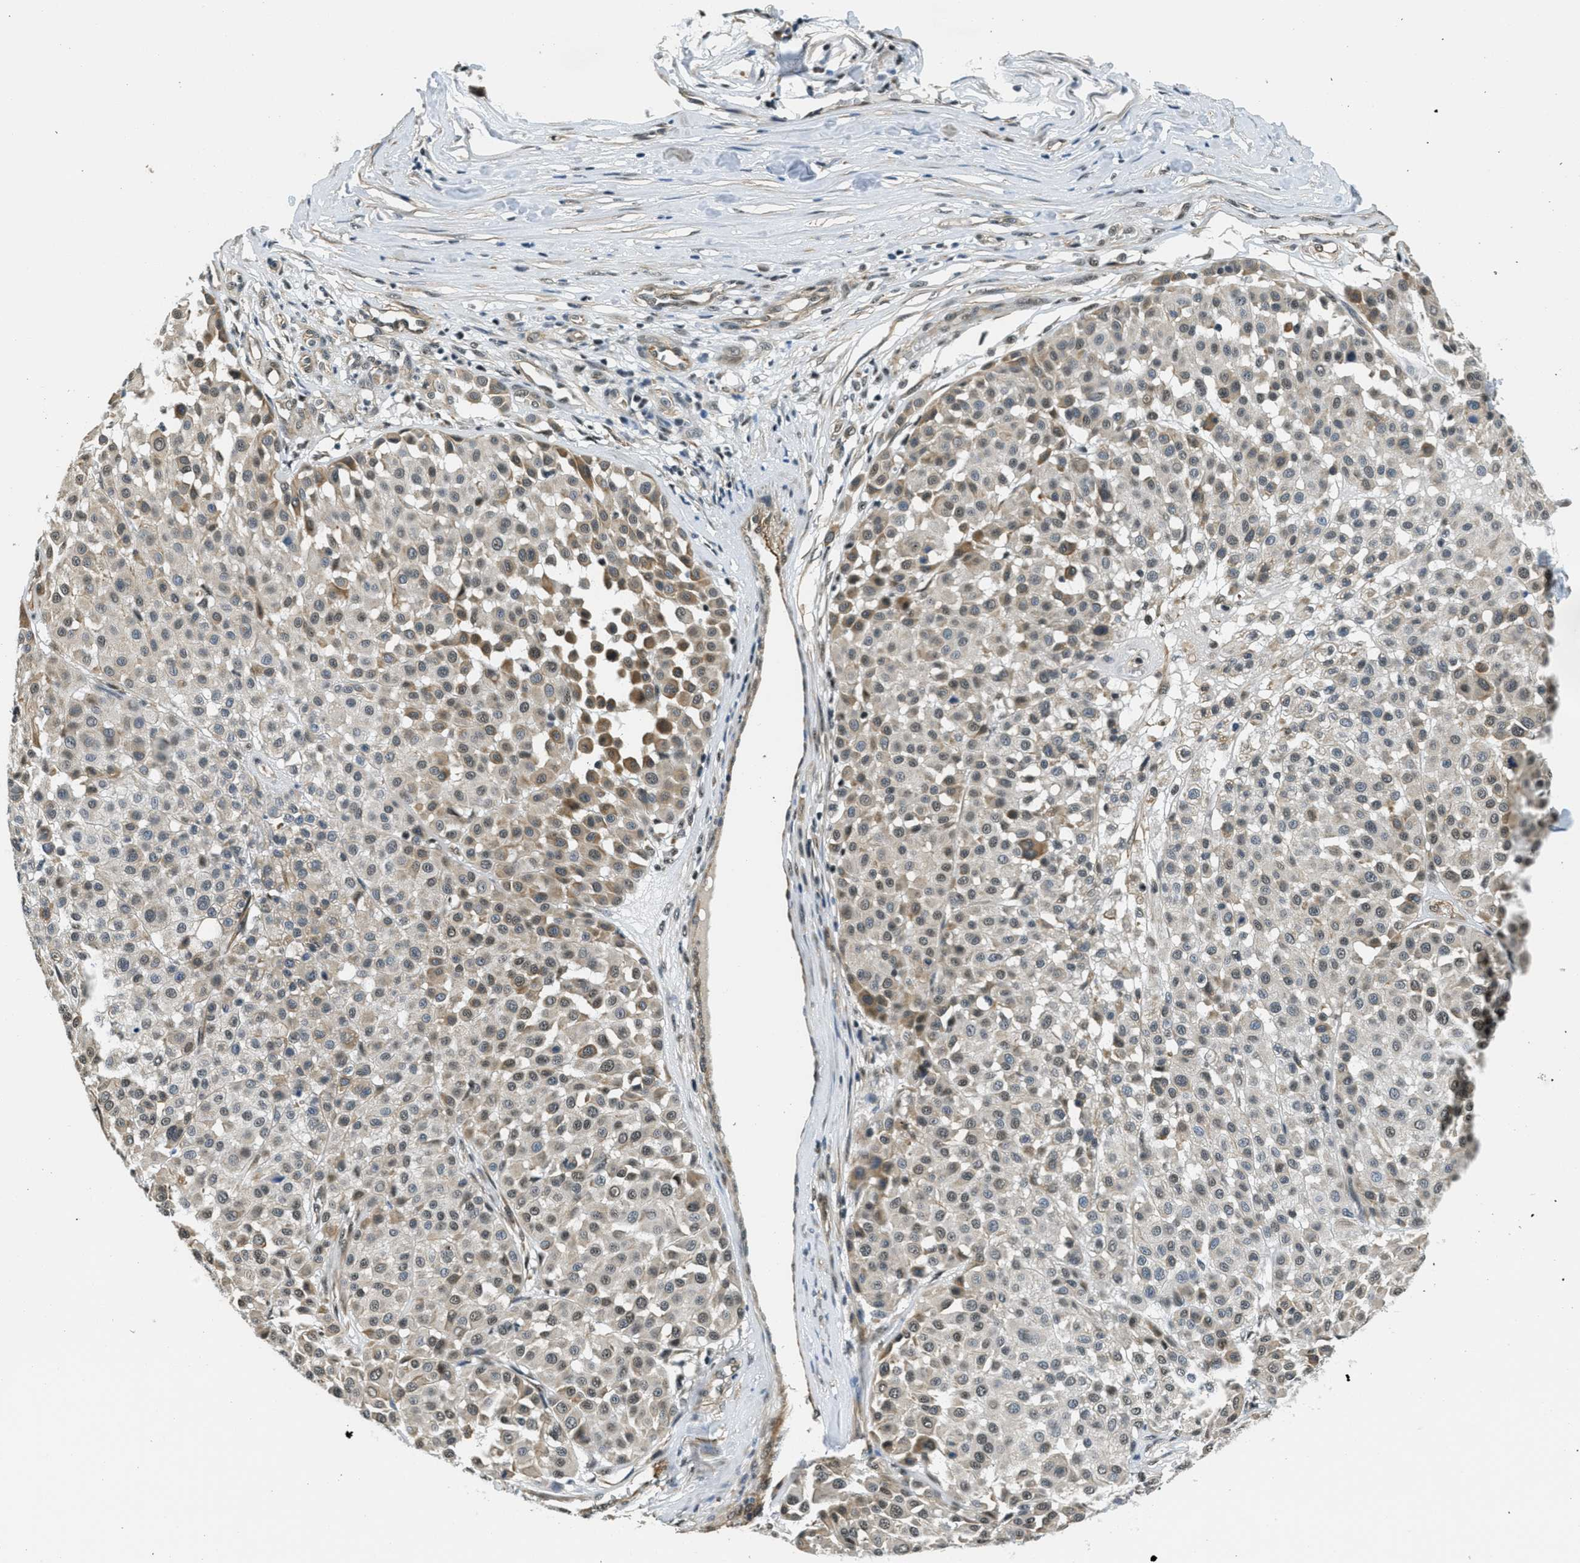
{"staining": {"intensity": "moderate", "quantity": "25%-75%", "location": "cytoplasmic/membranous"}, "tissue": "melanoma", "cell_type": "Tumor cells", "image_type": "cancer", "snomed": [{"axis": "morphology", "description": "Malignant melanoma, Metastatic site"}, {"axis": "topography", "description": "Soft tissue"}], "caption": "Protein analysis of malignant melanoma (metastatic site) tissue shows moderate cytoplasmic/membranous positivity in about 25%-75% of tumor cells.", "gene": "CFAP36", "patient": {"sex": "male", "age": 41}}